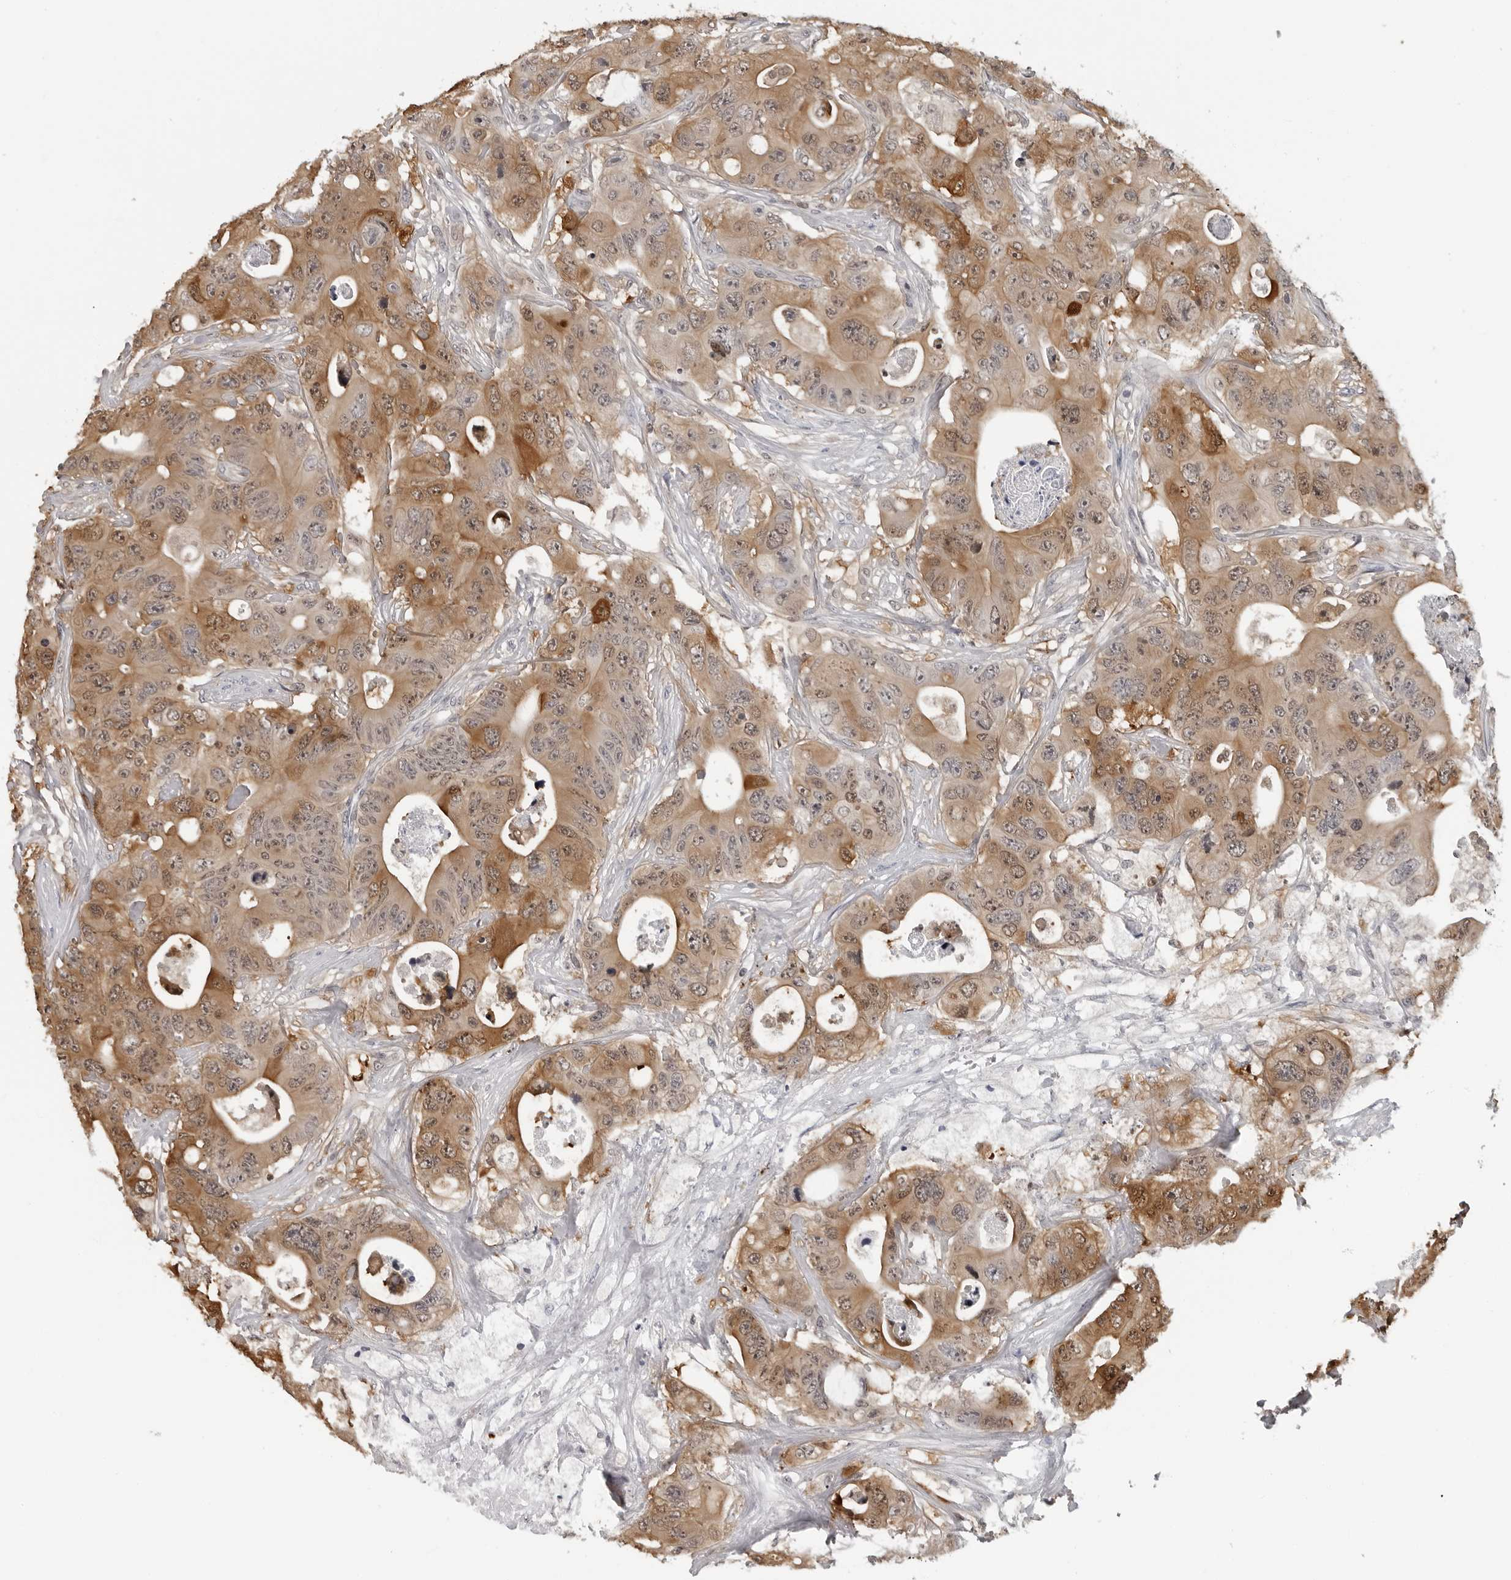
{"staining": {"intensity": "moderate", "quantity": ">75%", "location": "cytoplasmic/membranous"}, "tissue": "colorectal cancer", "cell_type": "Tumor cells", "image_type": "cancer", "snomed": [{"axis": "morphology", "description": "Adenocarcinoma, NOS"}, {"axis": "topography", "description": "Colon"}], "caption": "About >75% of tumor cells in colorectal adenocarcinoma reveal moderate cytoplasmic/membranous protein expression as visualized by brown immunohistochemical staining.", "gene": "HSPH1", "patient": {"sex": "female", "age": 46}}